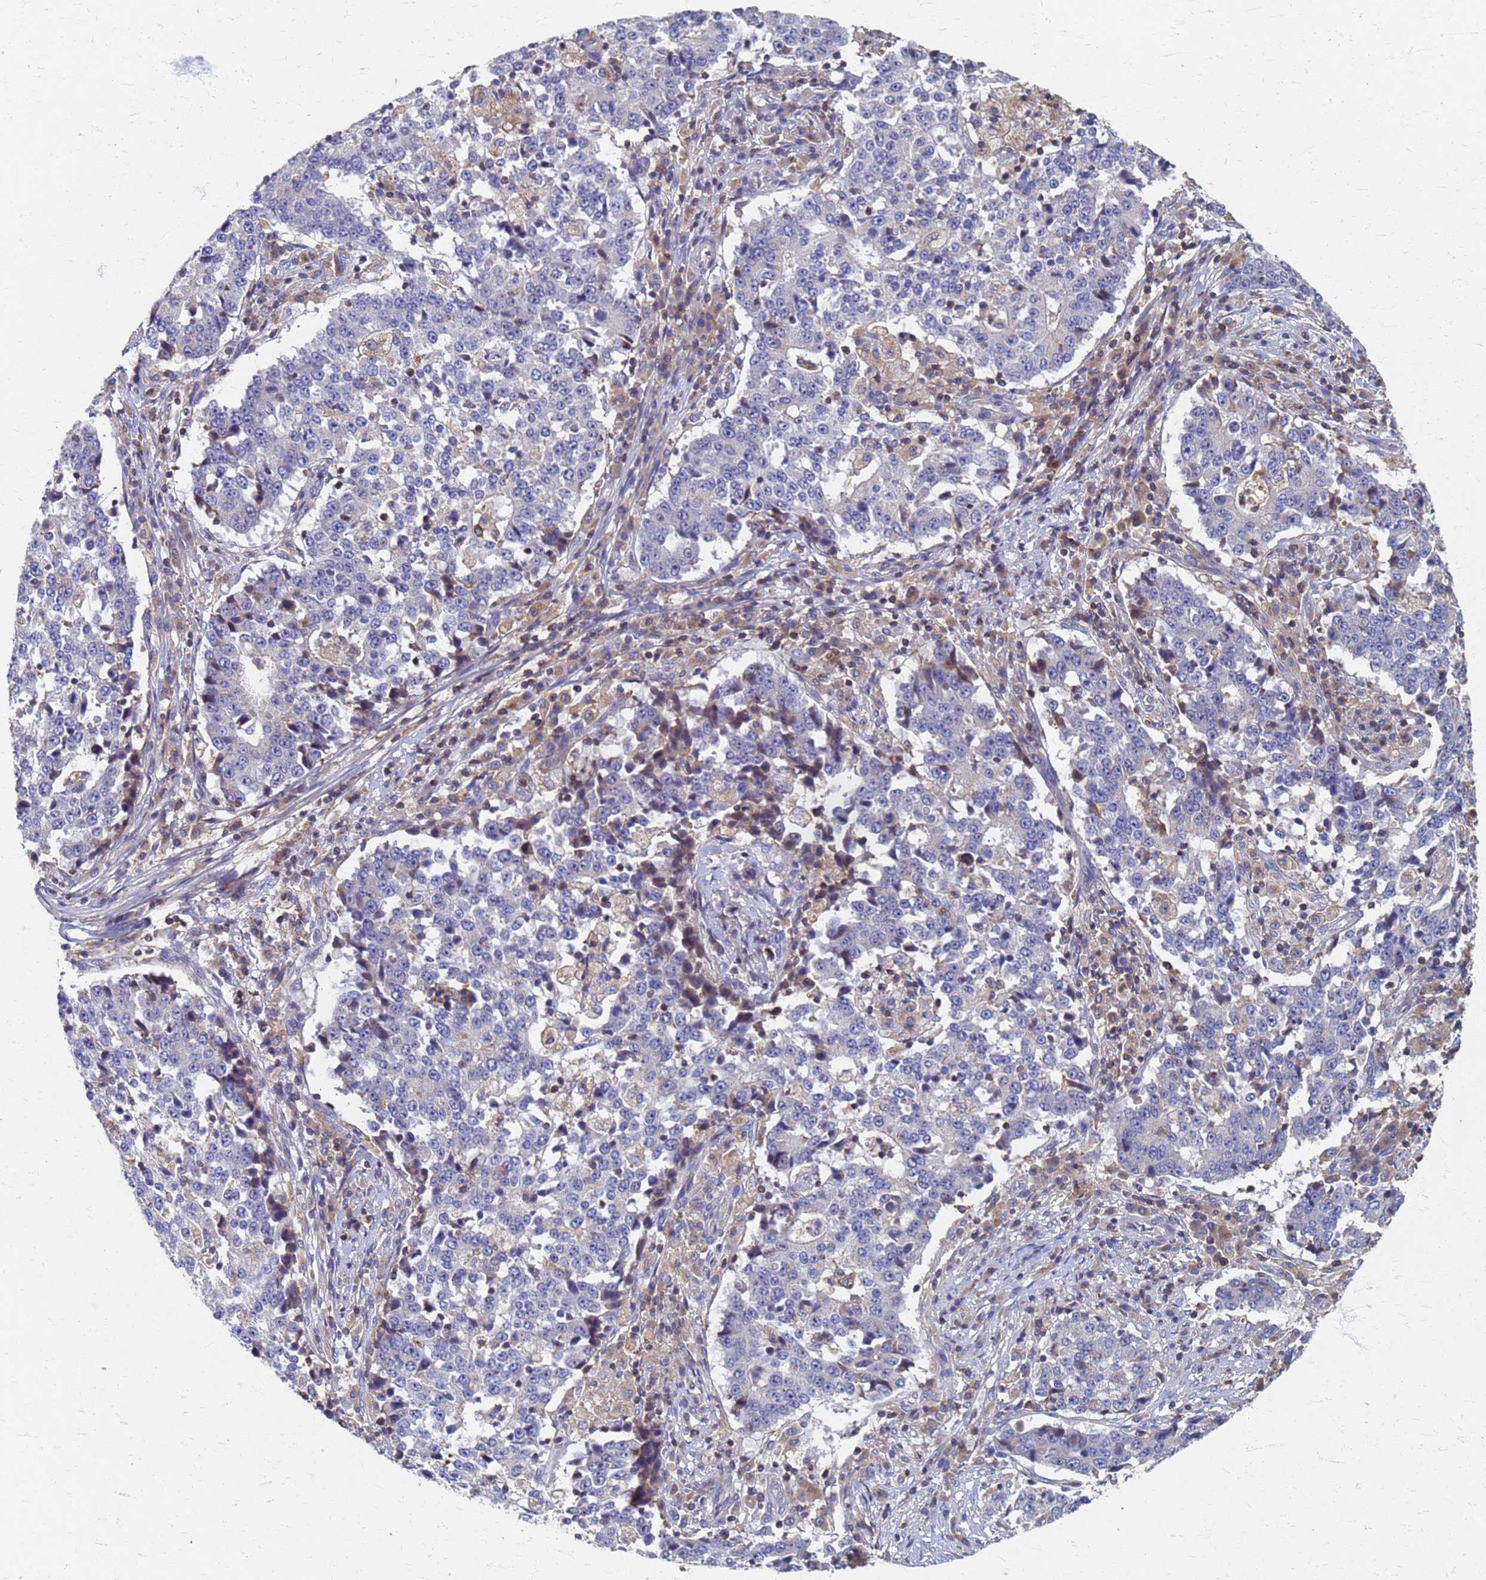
{"staining": {"intensity": "negative", "quantity": "none", "location": "none"}, "tissue": "stomach cancer", "cell_type": "Tumor cells", "image_type": "cancer", "snomed": [{"axis": "morphology", "description": "Adenocarcinoma, NOS"}, {"axis": "topography", "description": "Stomach"}], "caption": "High power microscopy histopathology image of an IHC histopathology image of stomach cancer, revealing no significant positivity in tumor cells.", "gene": "KRCC1", "patient": {"sex": "male", "age": 59}}